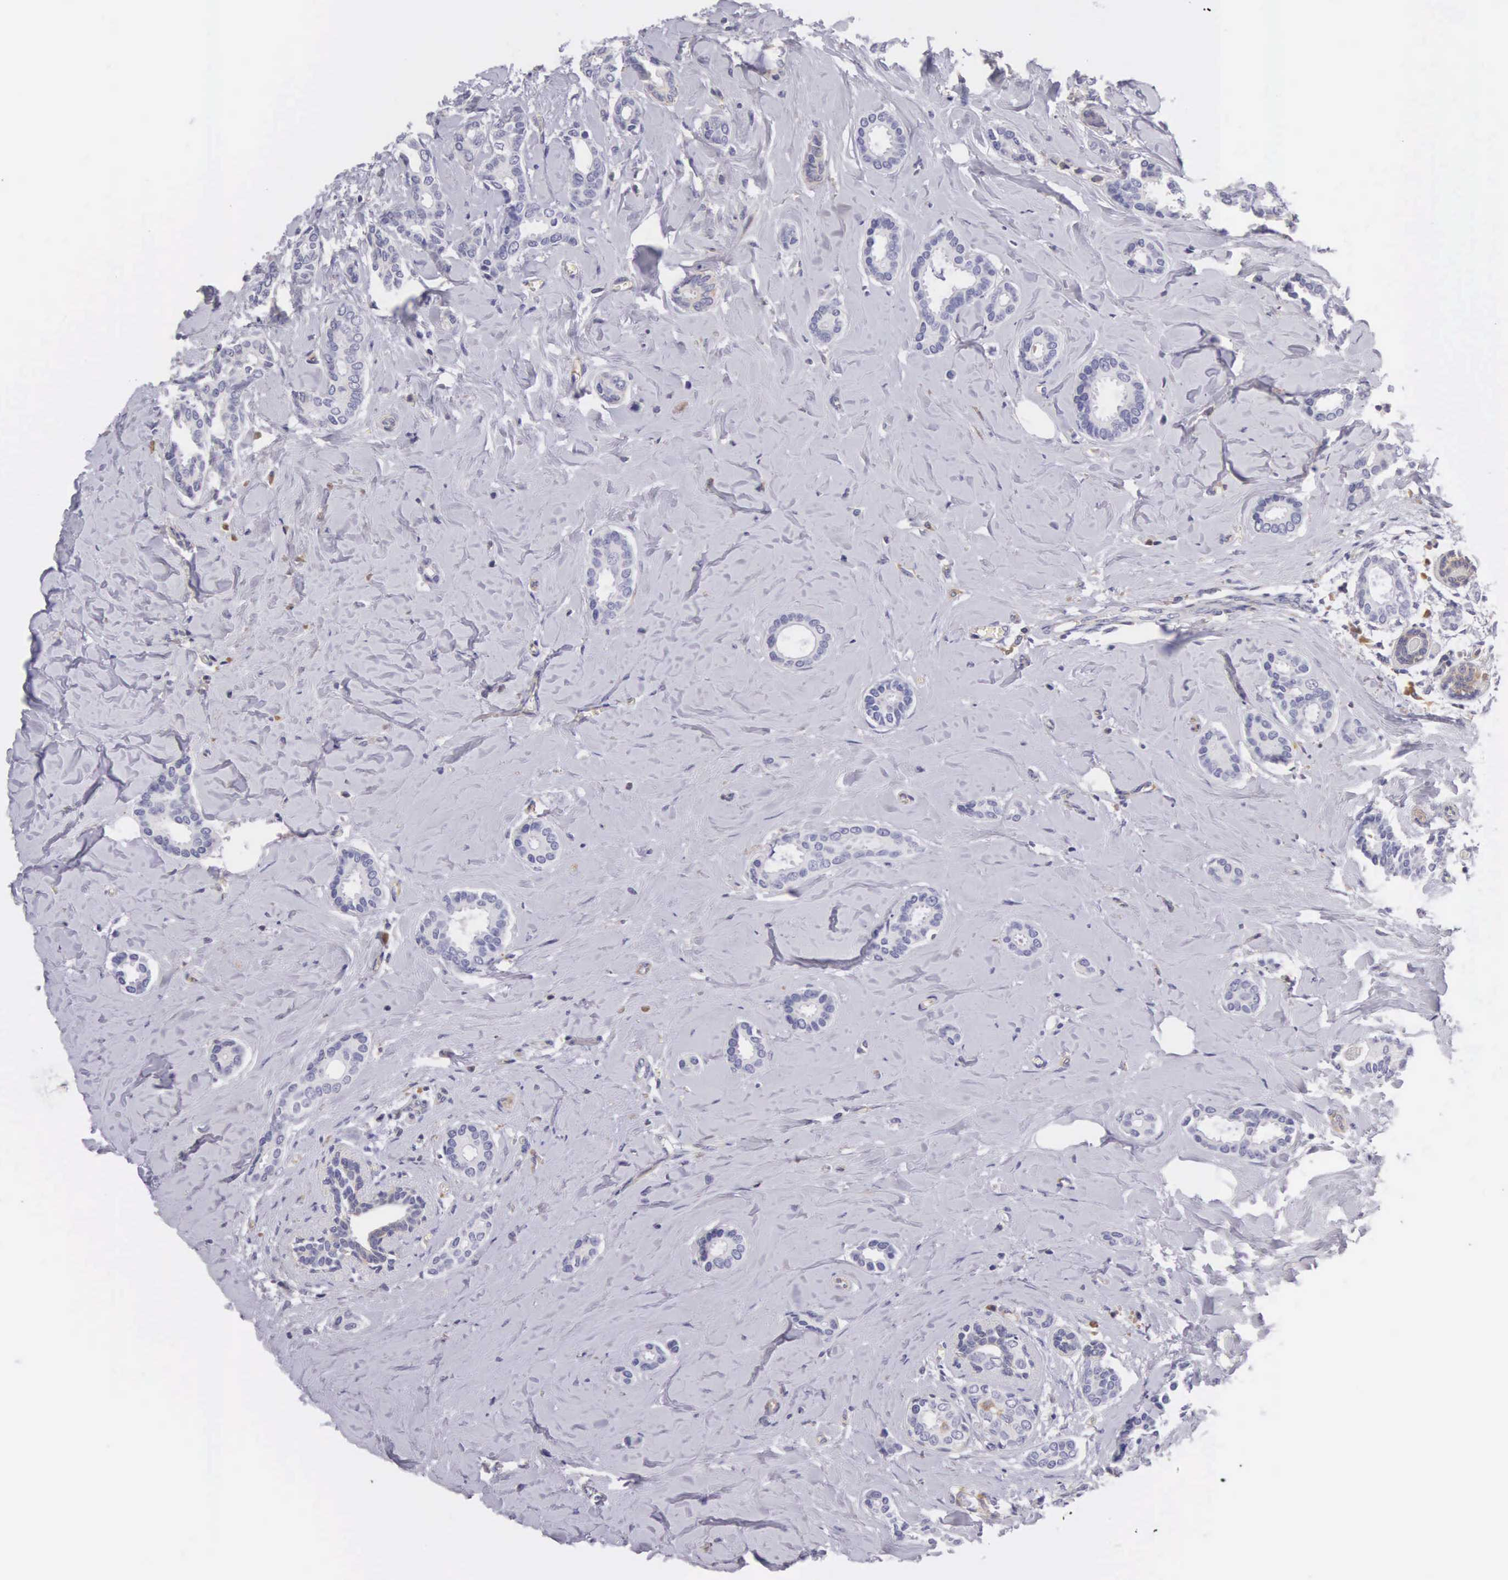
{"staining": {"intensity": "negative", "quantity": "none", "location": "none"}, "tissue": "breast cancer", "cell_type": "Tumor cells", "image_type": "cancer", "snomed": [{"axis": "morphology", "description": "Duct carcinoma"}, {"axis": "topography", "description": "Breast"}], "caption": "Tumor cells show no significant protein staining in breast cancer (infiltrating ductal carcinoma). (DAB (3,3'-diaminobenzidine) immunohistochemistry with hematoxylin counter stain).", "gene": "OSBPL3", "patient": {"sex": "female", "age": 50}}